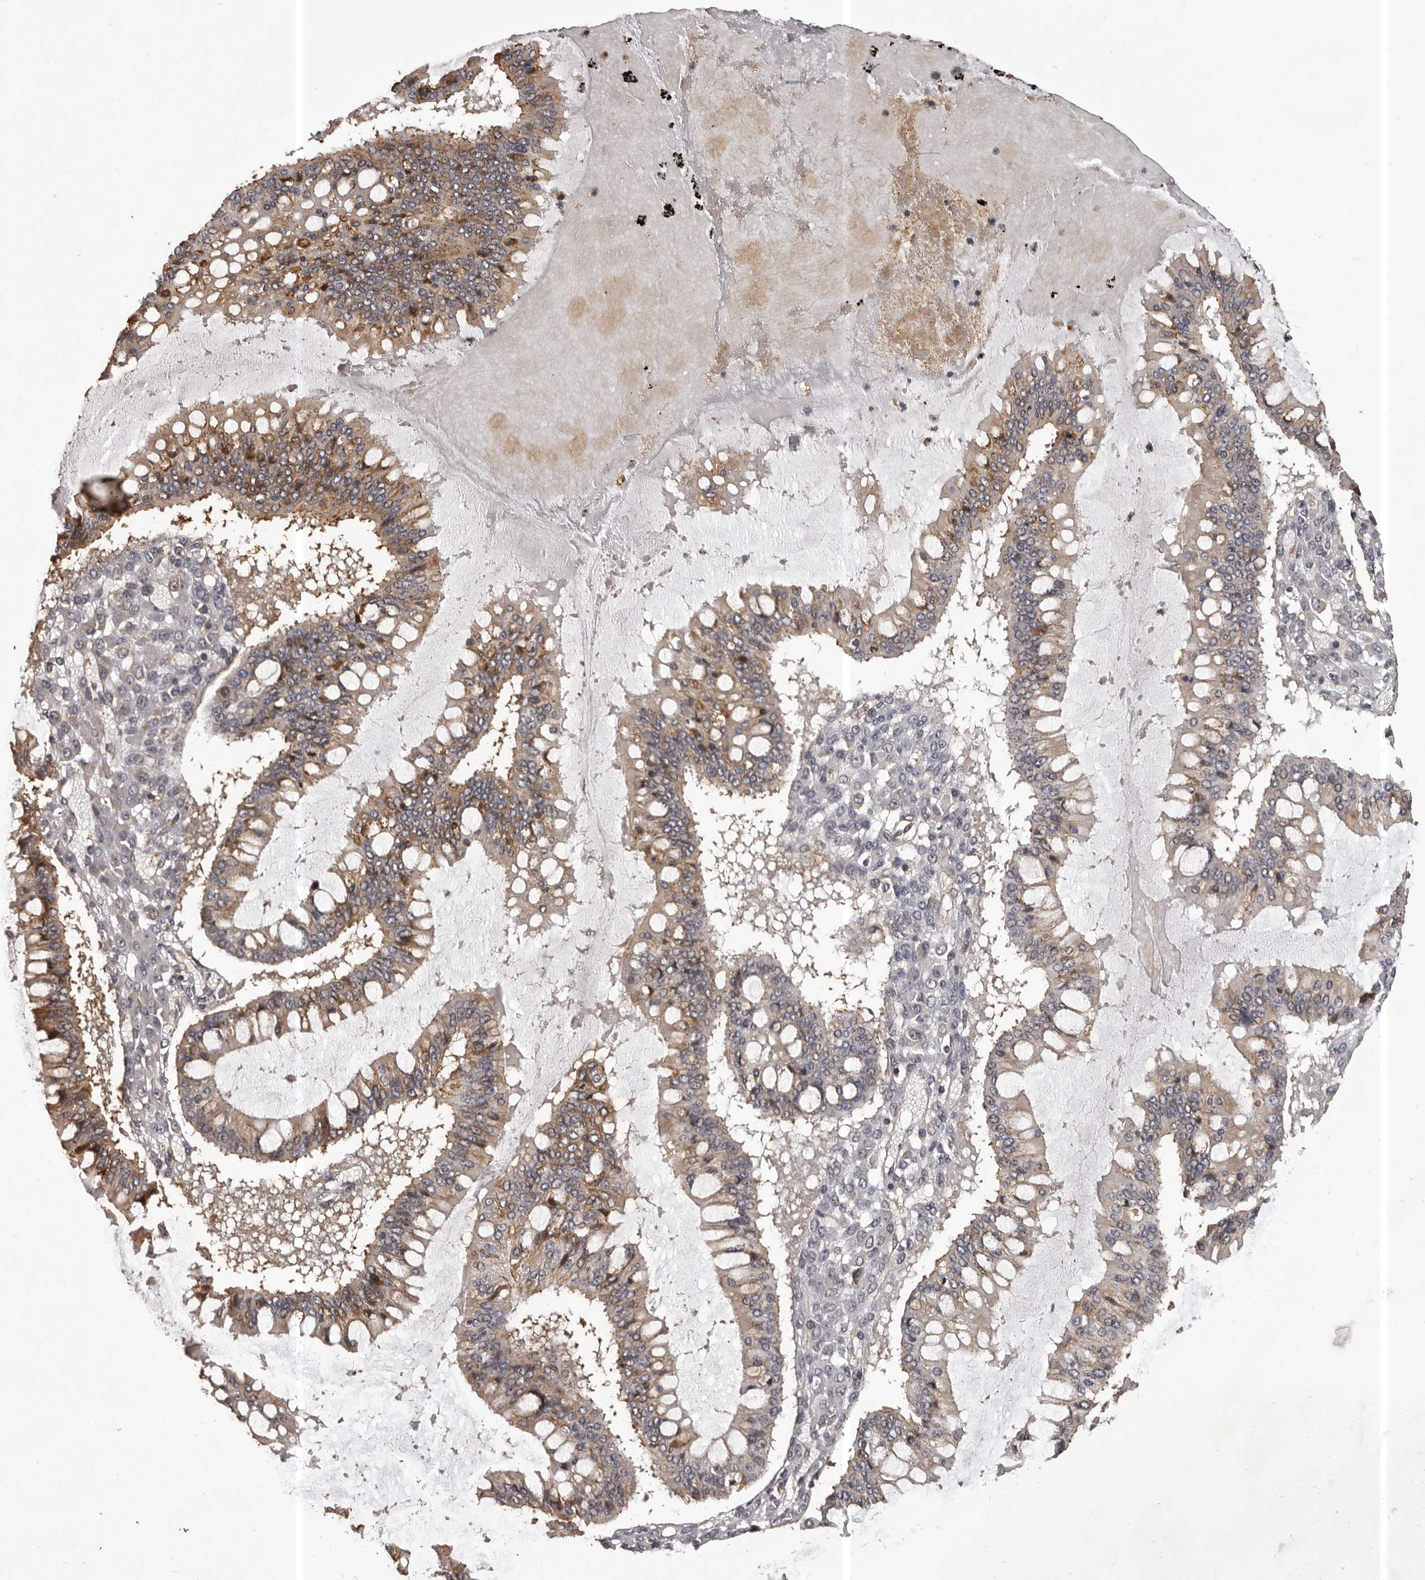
{"staining": {"intensity": "weak", "quantity": "25%-75%", "location": "cytoplasmic/membranous"}, "tissue": "ovarian cancer", "cell_type": "Tumor cells", "image_type": "cancer", "snomed": [{"axis": "morphology", "description": "Cystadenocarcinoma, mucinous, NOS"}, {"axis": "topography", "description": "Ovary"}], "caption": "Protein analysis of ovarian cancer tissue shows weak cytoplasmic/membranous staining in approximately 25%-75% of tumor cells. The staining is performed using DAB (3,3'-diaminobenzidine) brown chromogen to label protein expression. The nuclei are counter-stained blue using hematoxylin.", "gene": "SLITRK6", "patient": {"sex": "female", "age": 73}}